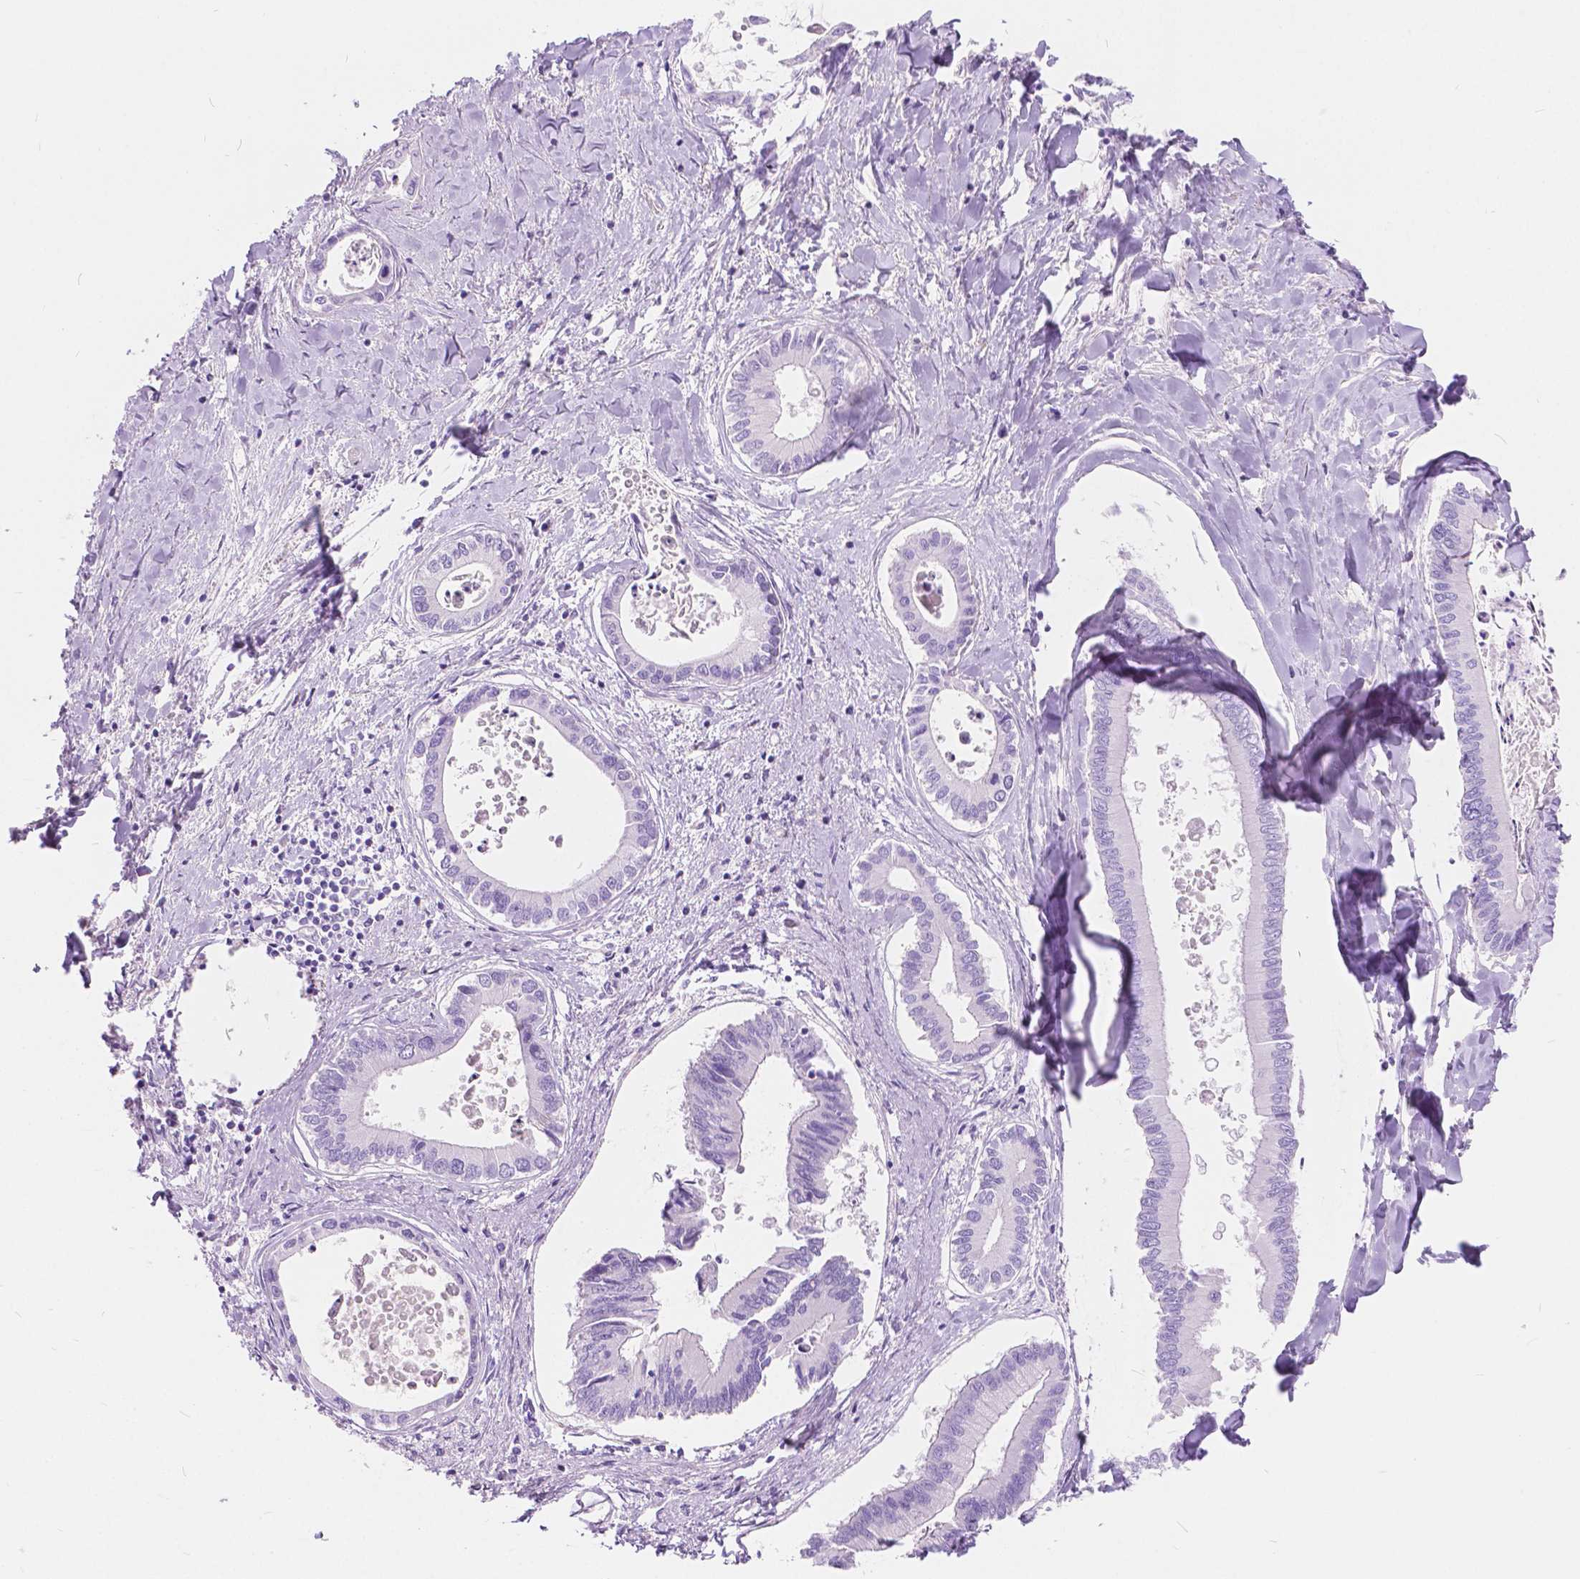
{"staining": {"intensity": "negative", "quantity": "none", "location": "none"}, "tissue": "liver cancer", "cell_type": "Tumor cells", "image_type": "cancer", "snomed": [{"axis": "morphology", "description": "Cholangiocarcinoma"}, {"axis": "topography", "description": "Liver"}], "caption": "IHC micrograph of liver cancer (cholangiocarcinoma) stained for a protein (brown), which reveals no expression in tumor cells.", "gene": "CHRM1", "patient": {"sex": "male", "age": 66}}